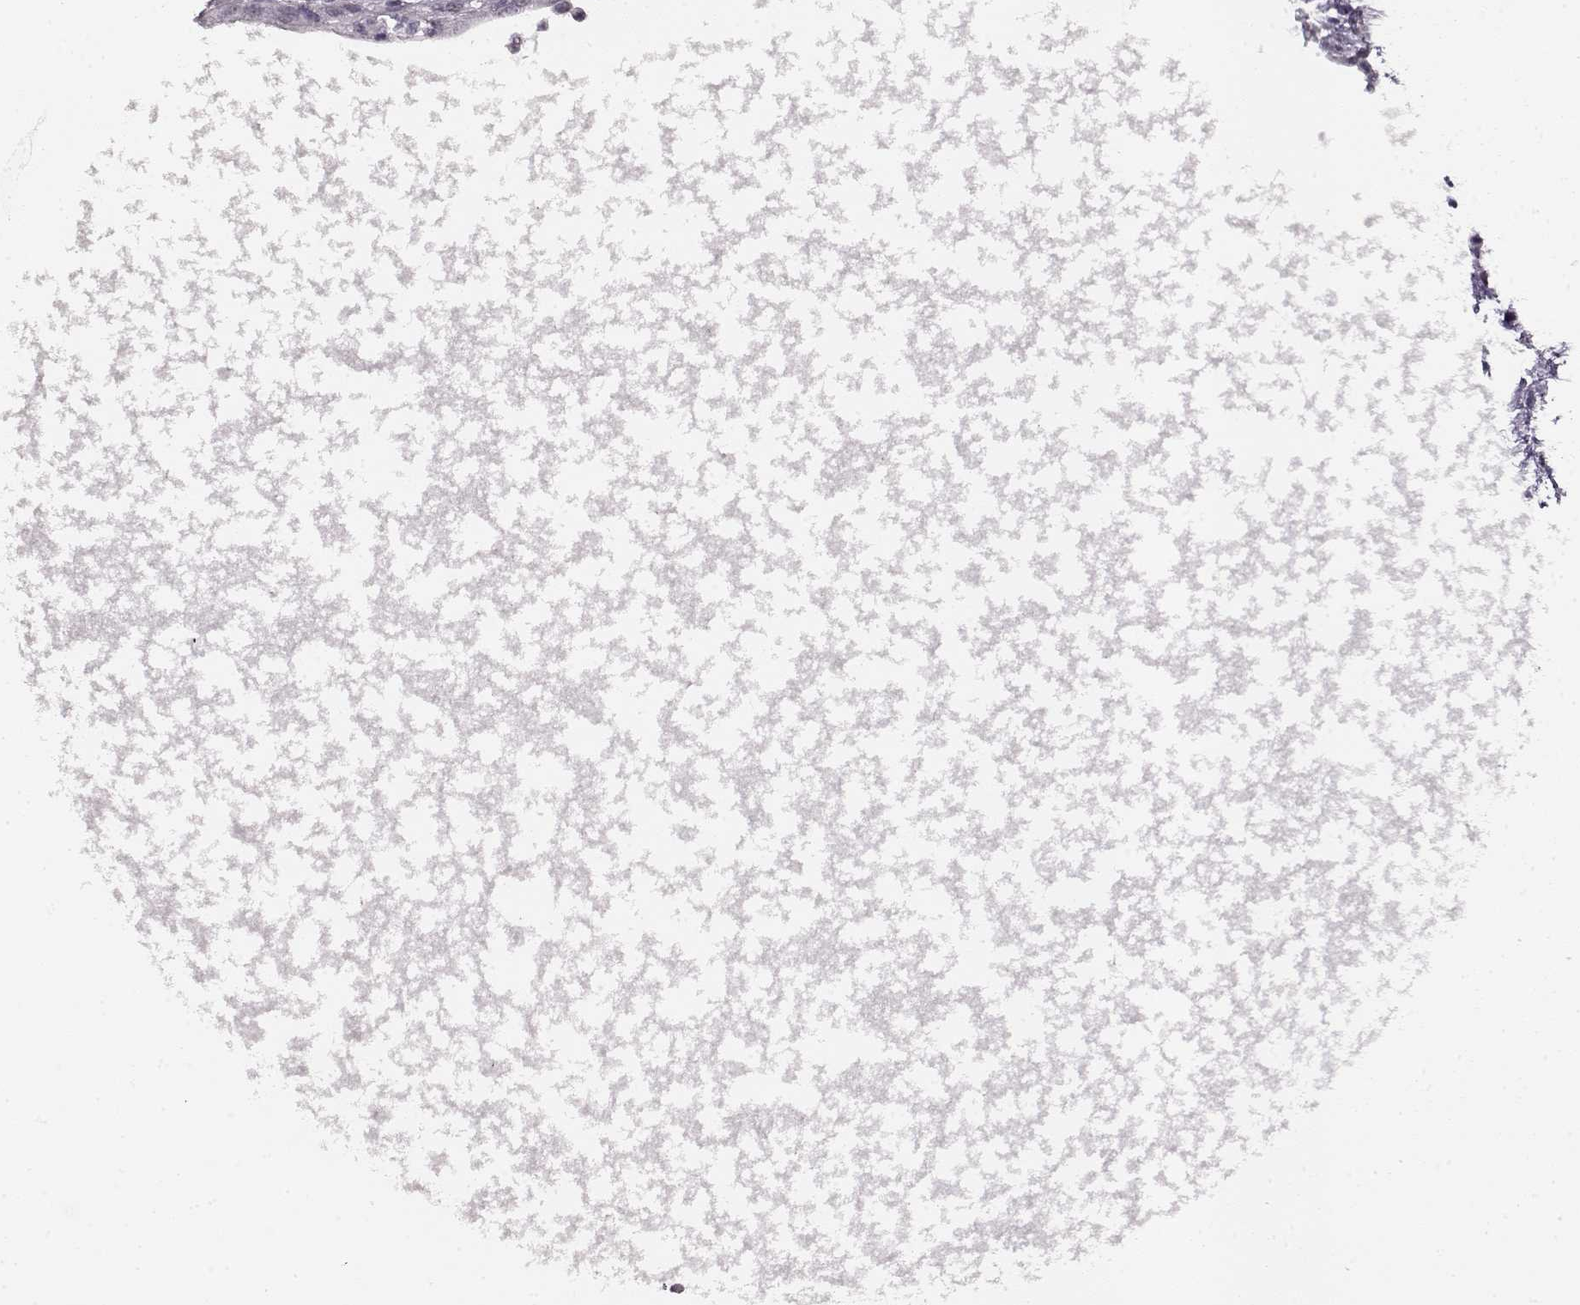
{"staining": {"intensity": "negative", "quantity": "none", "location": "none"}, "tissue": "testis cancer", "cell_type": "Tumor cells", "image_type": "cancer", "snomed": [{"axis": "morphology", "description": "Carcinoma, Embryonal, NOS"}, {"axis": "topography", "description": "Testis"}], "caption": "Immunohistochemistry micrograph of human testis cancer (embryonal carcinoma) stained for a protein (brown), which exhibits no staining in tumor cells. (Stains: DAB (3,3'-diaminobenzidine) IHC with hematoxylin counter stain, Microscopy: brightfield microscopy at high magnification).", "gene": "RP1L1", "patient": {"sex": "male", "age": 26}}